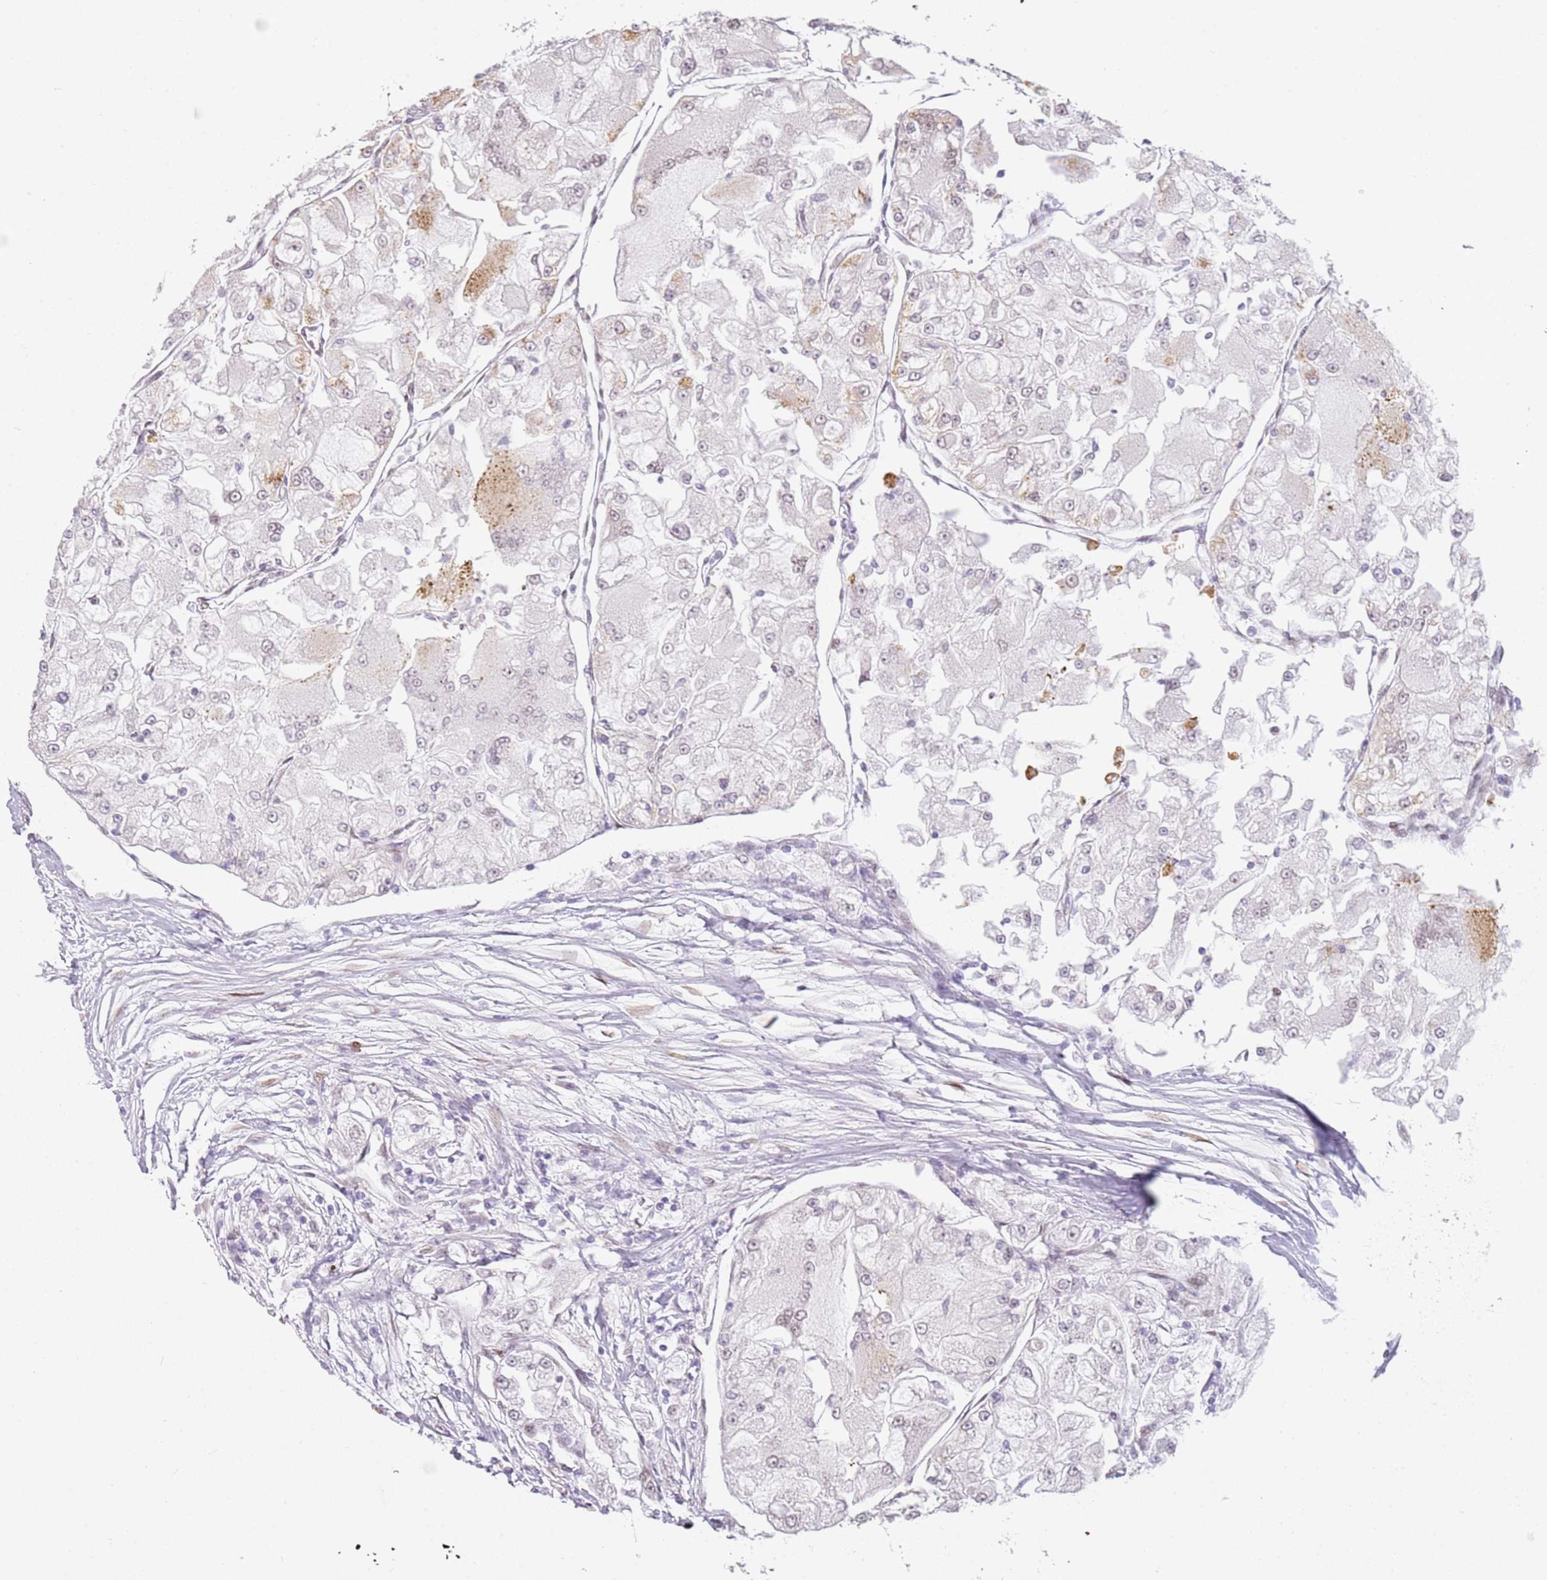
{"staining": {"intensity": "weak", "quantity": "<25%", "location": "cytoplasmic/membranous"}, "tissue": "renal cancer", "cell_type": "Tumor cells", "image_type": "cancer", "snomed": [{"axis": "morphology", "description": "Adenocarcinoma, NOS"}, {"axis": "topography", "description": "Kidney"}], "caption": "The image displays no staining of tumor cells in adenocarcinoma (renal).", "gene": "DEFB116", "patient": {"sex": "female", "age": 72}}